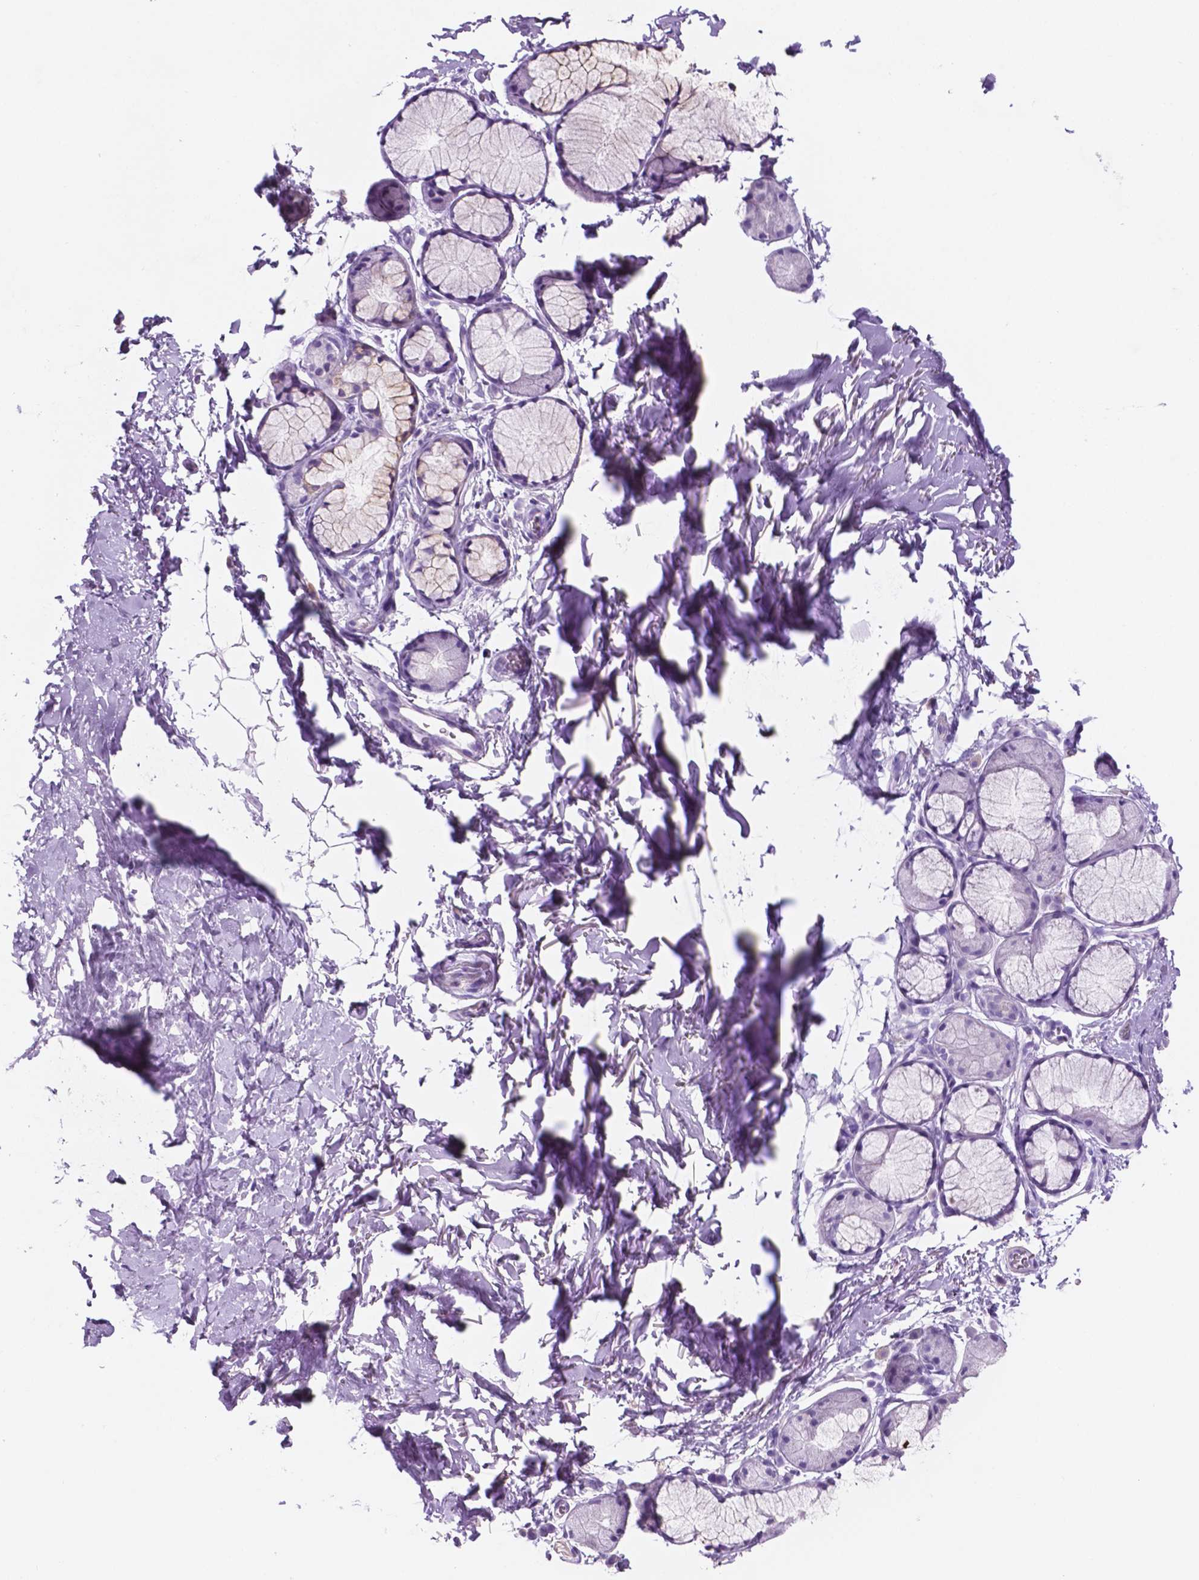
{"staining": {"intensity": "negative", "quantity": "none", "location": "none"}, "tissue": "adipose tissue", "cell_type": "Adipocytes", "image_type": "normal", "snomed": [{"axis": "morphology", "description": "Normal tissue, NOS"}, {"axis": "topography", "description": "Cartilage tissue"}, {"axis": "topography", "description": "Bronchus"}], "caption": "Immunohistochemistry micrograph of benign adipose tissue stained for a protein (brown), which shows no staining in adipocytes.", "gene": "POU4F1", "patient": {"sex": "female", "age": 79}}